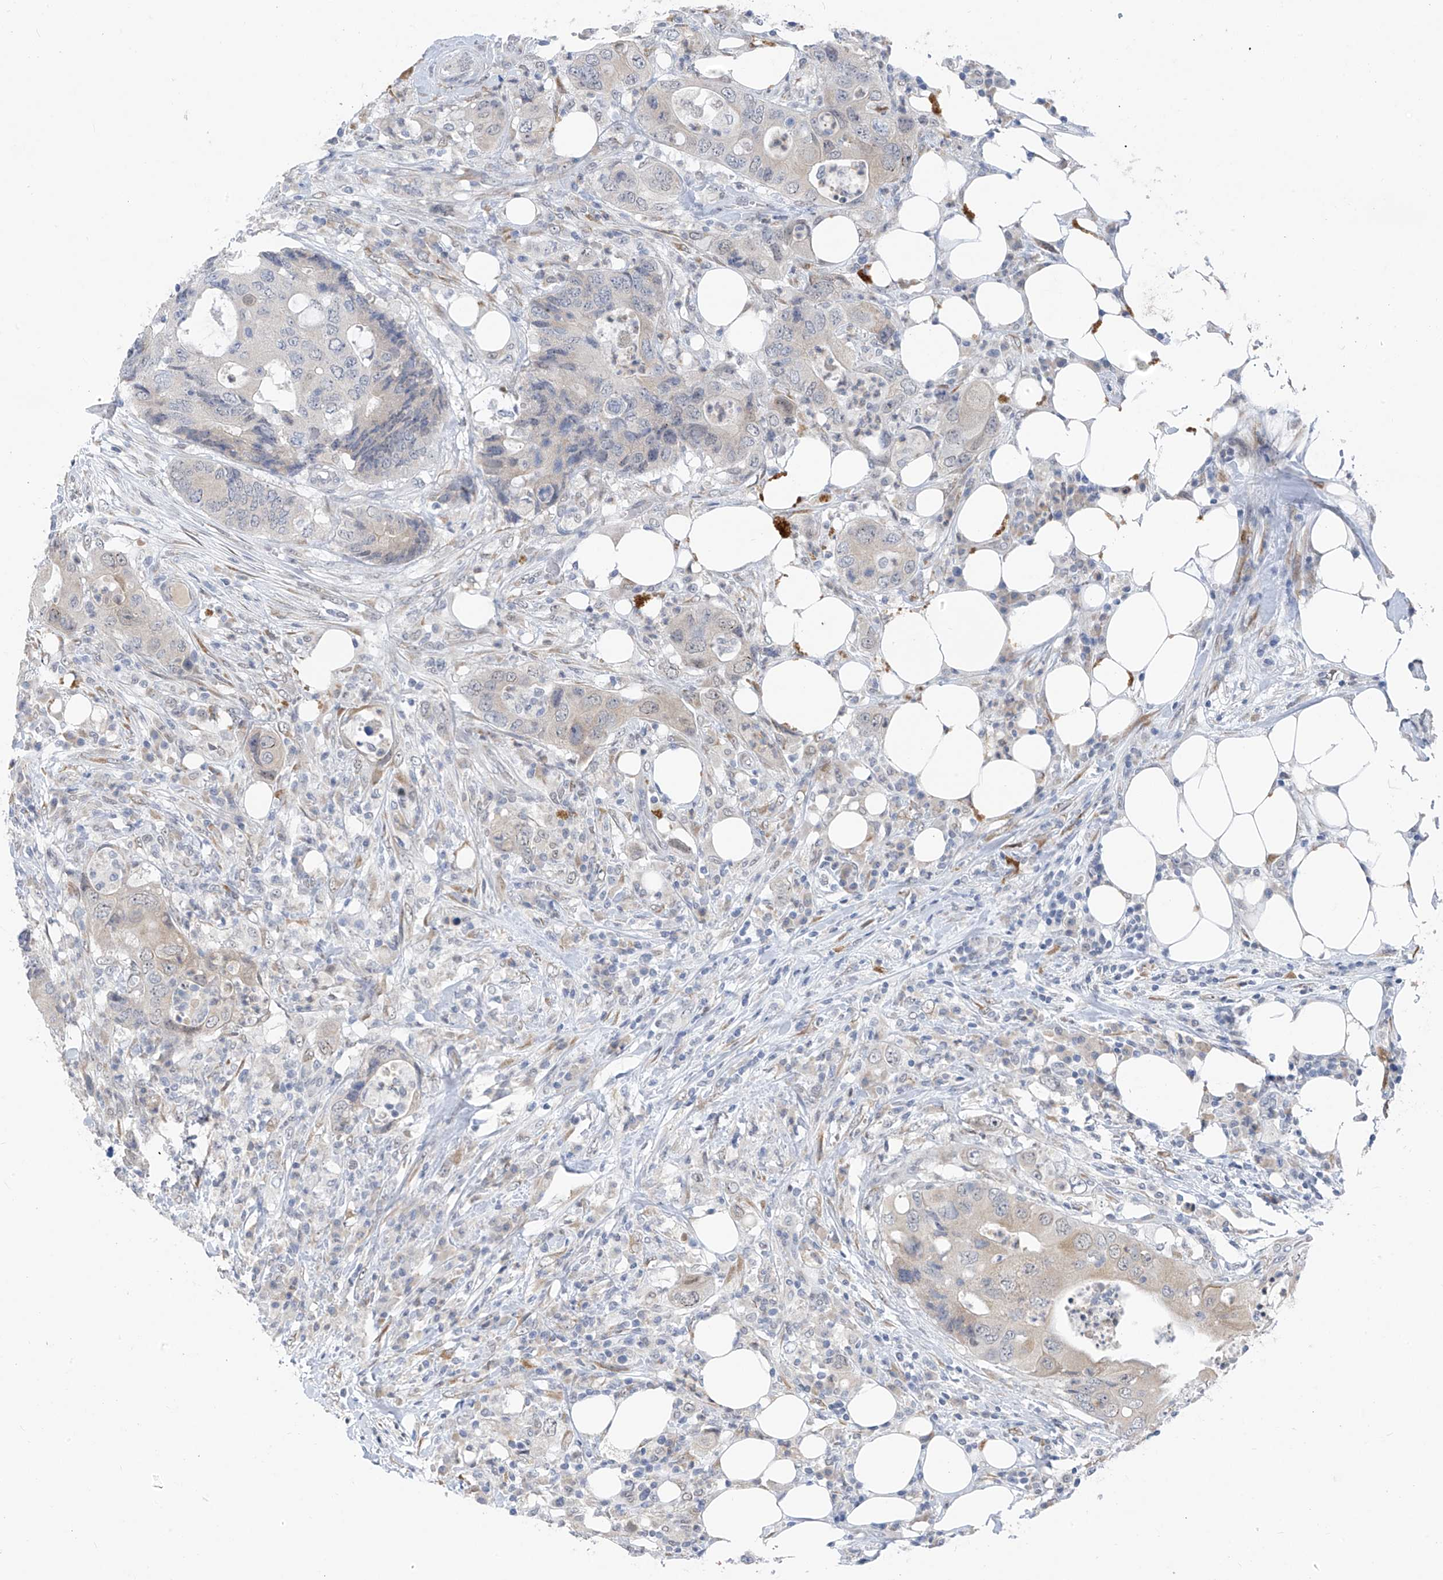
{"staining": {"intensity": "negative", "quantity": "none", "location": "none"}, "tissue": "colorectal cancer", "cell_type": "Tumor cells", "image_type": "cancer", "snomed": [{"axis": "morphology", "description": "Adenocarcinoma, NOS"}, {"axis": "topography", "description": "Colon"}], "caption": "This is an IHC photomicrograph of colorectal cancer (adenocarcinoma). There is no staining in tumor cells.", "gene": "CYP4V2", "patient": {"sex": "male", "age": 71}}